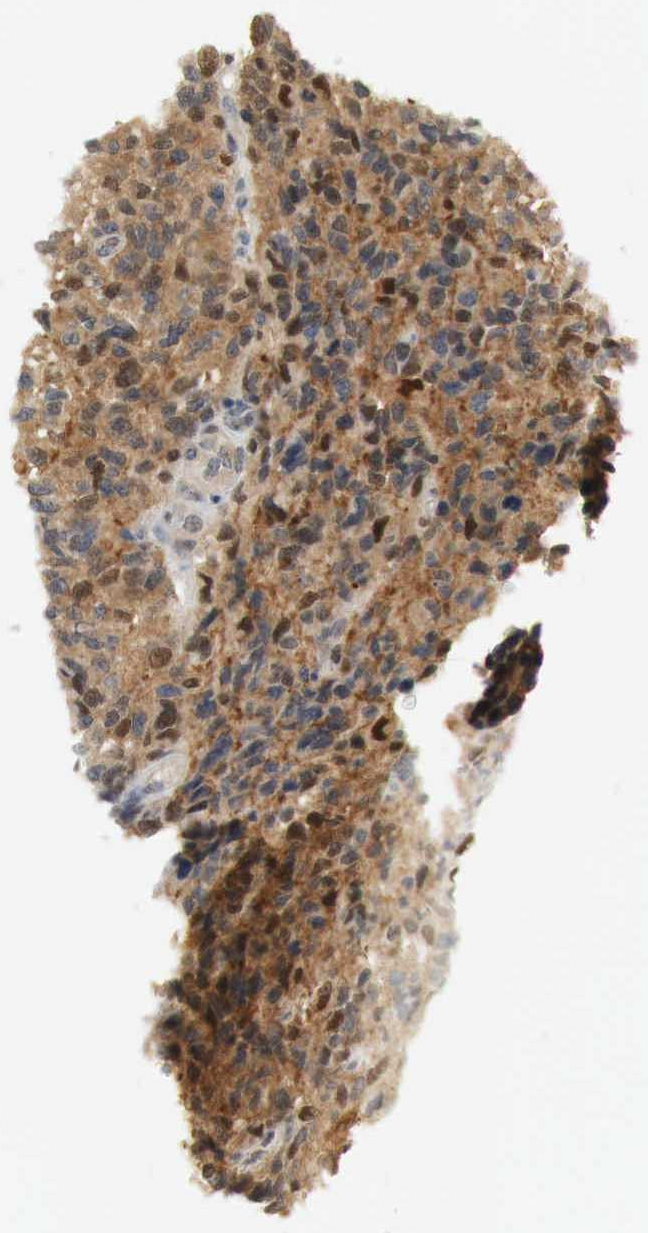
{"staining": {"intensity": "strong", "quantity": "25%-75%", "location": "cytoplasmic/membranous,nuclear"}, "tissue": "glioma", "cell_type": "Tumor cells", "image_type": "cancer", "snomed": [{"axis": "morphology", "description": "Glioma, malignant, High grade"}, {"axis": "topography", "description": "Brain"}], "caption": "DAB (3,3'-diaminobenzidine) immunohistochemical staining of glioma reveals strong cytoplasmic/membranous and nuclear protein positivity in about 25%-75% of tumor cells.", "gene": "MYC", "patient": {"sex": "male", "age": 77}}